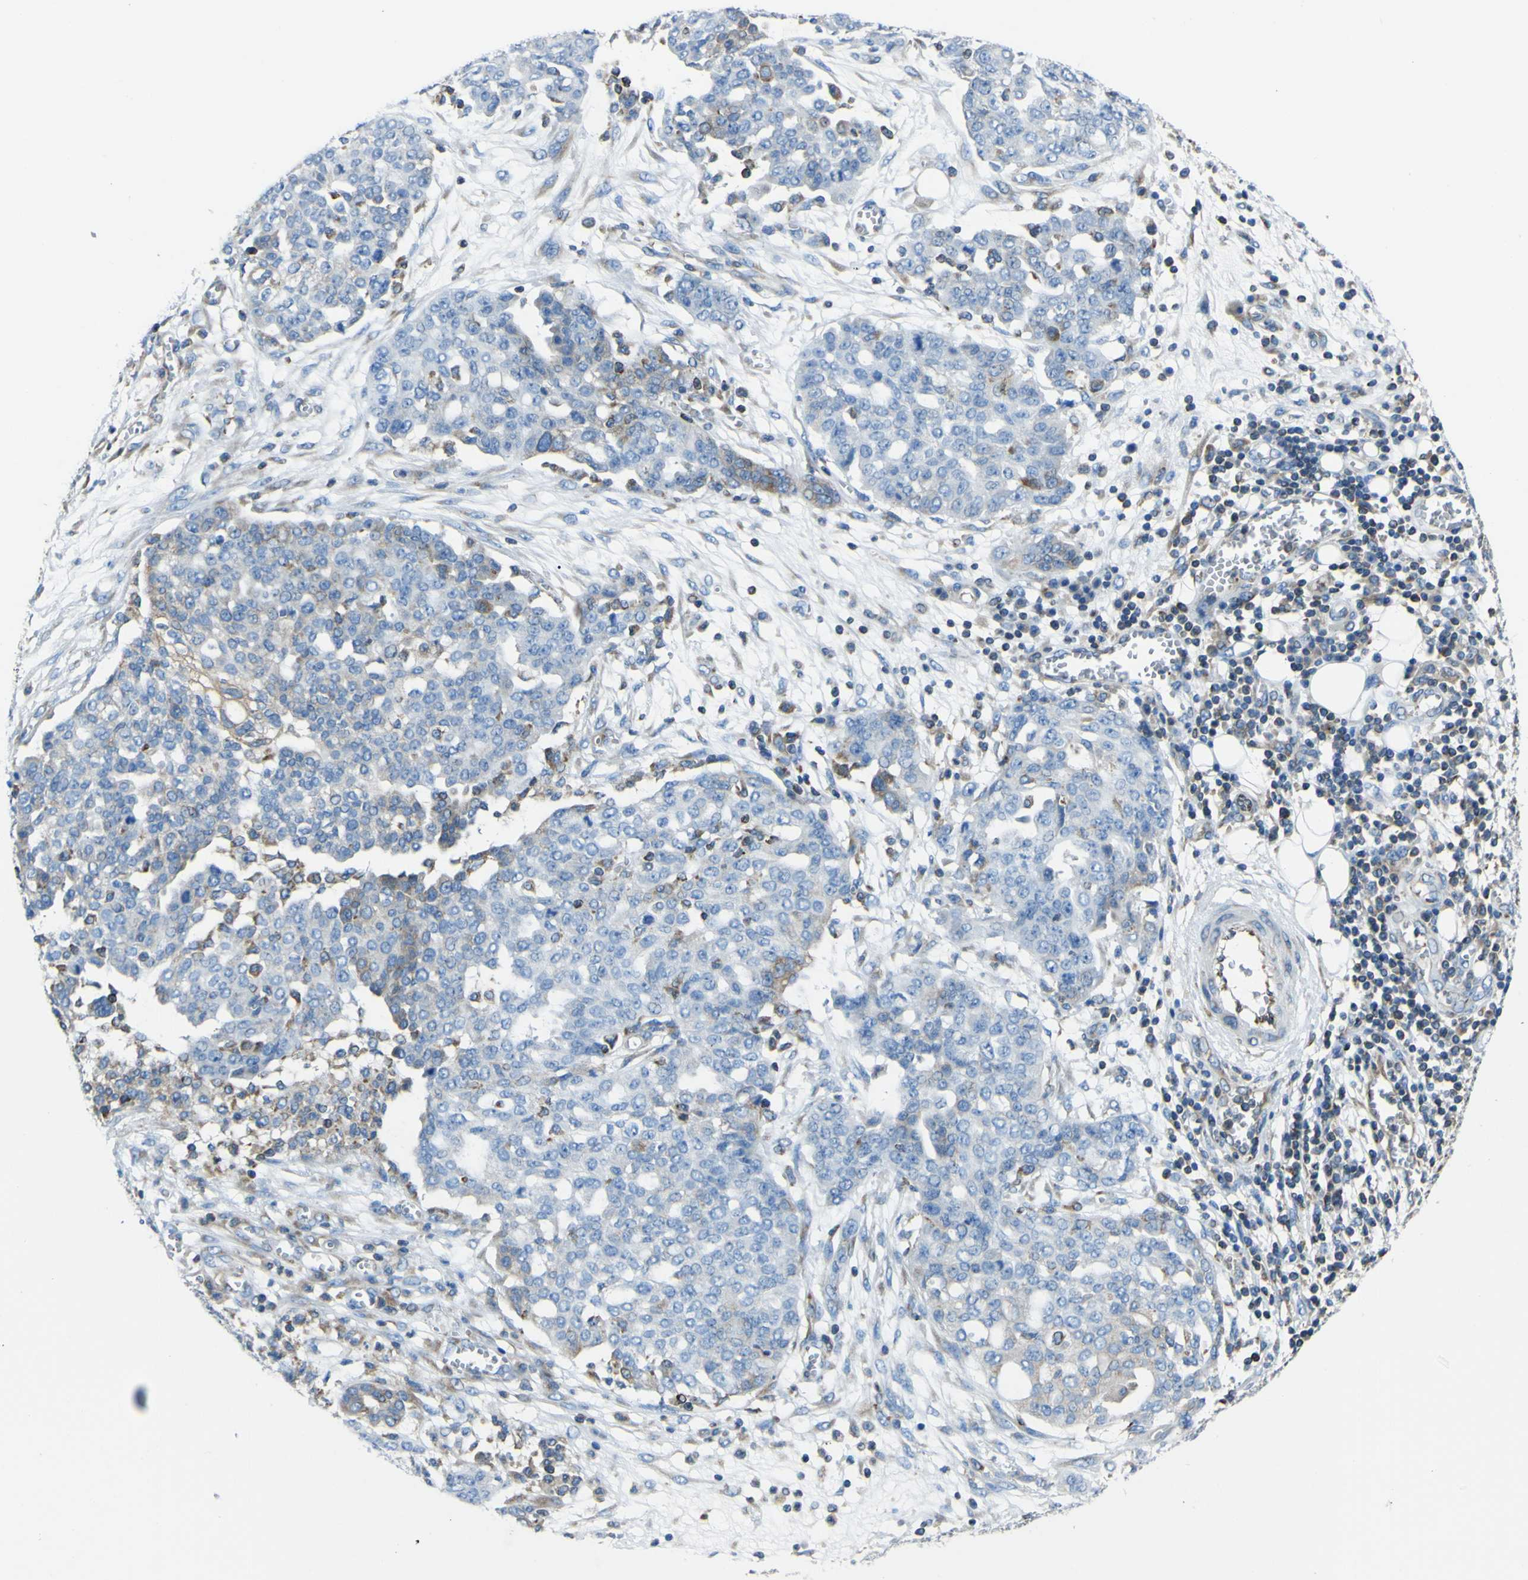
{"staining": {"intensity": "moderate", "quantity": "<25%", "location": "cytoplasmic/membranous"}, "tissue": "ovarian cancer", "cell_type": "Tumor cells", "image_type": "cancer", "snomed": [{"axis": "morphology", "description": "Cystadenocarcinoma, serous, NOS"}, {"axis": "topography", "description": "Soft tissue"}, {"axis": "topography", "description": "Ovary"}], "caption": "Immunohistochemical staining of human serous cystadenocarcinoma (ovarian) shows low levels of moderate cytoplasmic/membranous staining in approximately <25% of tumor cells.", "gene": "STIM1", "patient": {"sex": "female", "age": 57}}